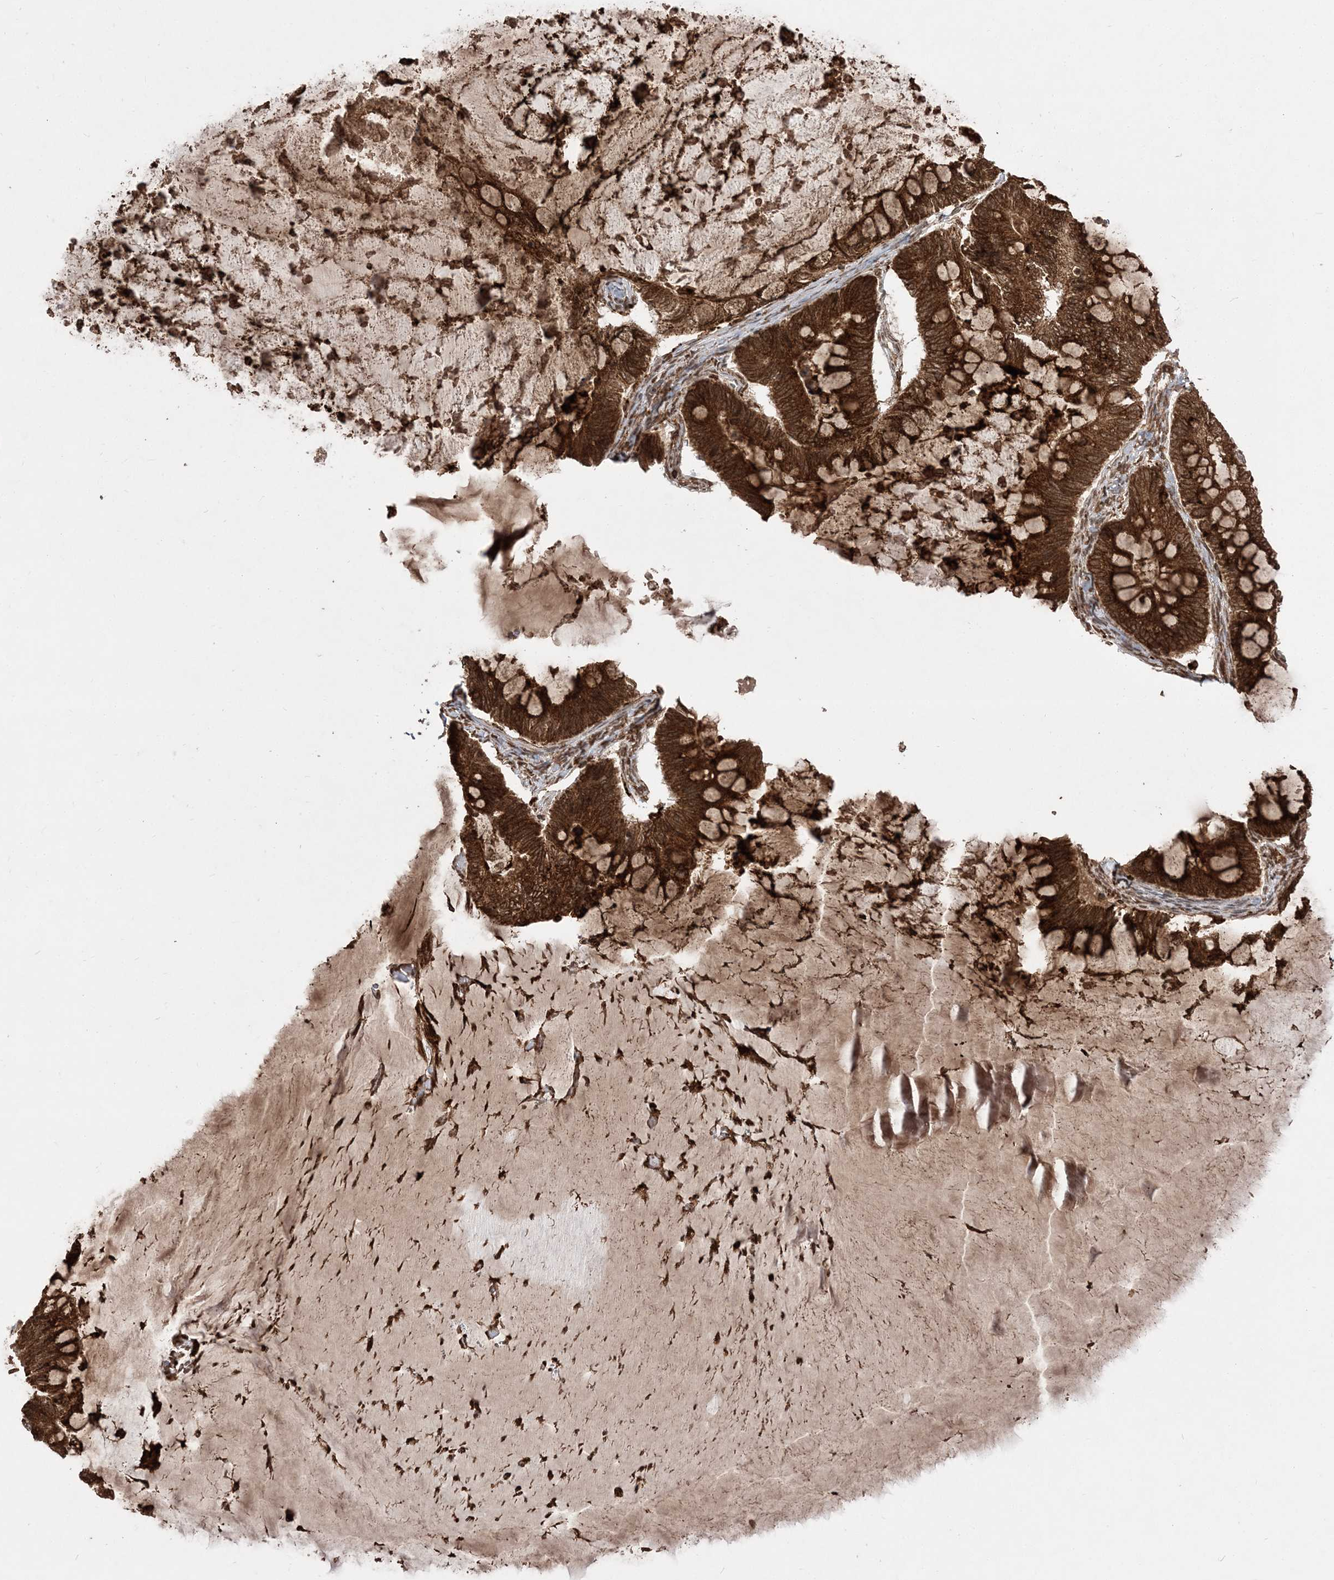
{"staining": {"intensity": "strong", "quantity": ">75%", "location": "cytoplasmic/membranous"}, "tissue": "ovarian cancer", "cell_type": "Tumor cells", "image_type": "cancer", "snomed": [{"axis": "morphology", "description": "Cystadenocarcinoma, mucinous, NOS"}, {"axis": "topography", "description": "Ovary"}], "caption": "Mucinous cystadenocarcinoma (ovarian) tissue displays strong cytoplasmic/membranous staining in approximately >75% of tumor cells, visualized by immunohistochemistry.", "gene": "EPC2", "patient": {"sex": "female", "age": 61}}